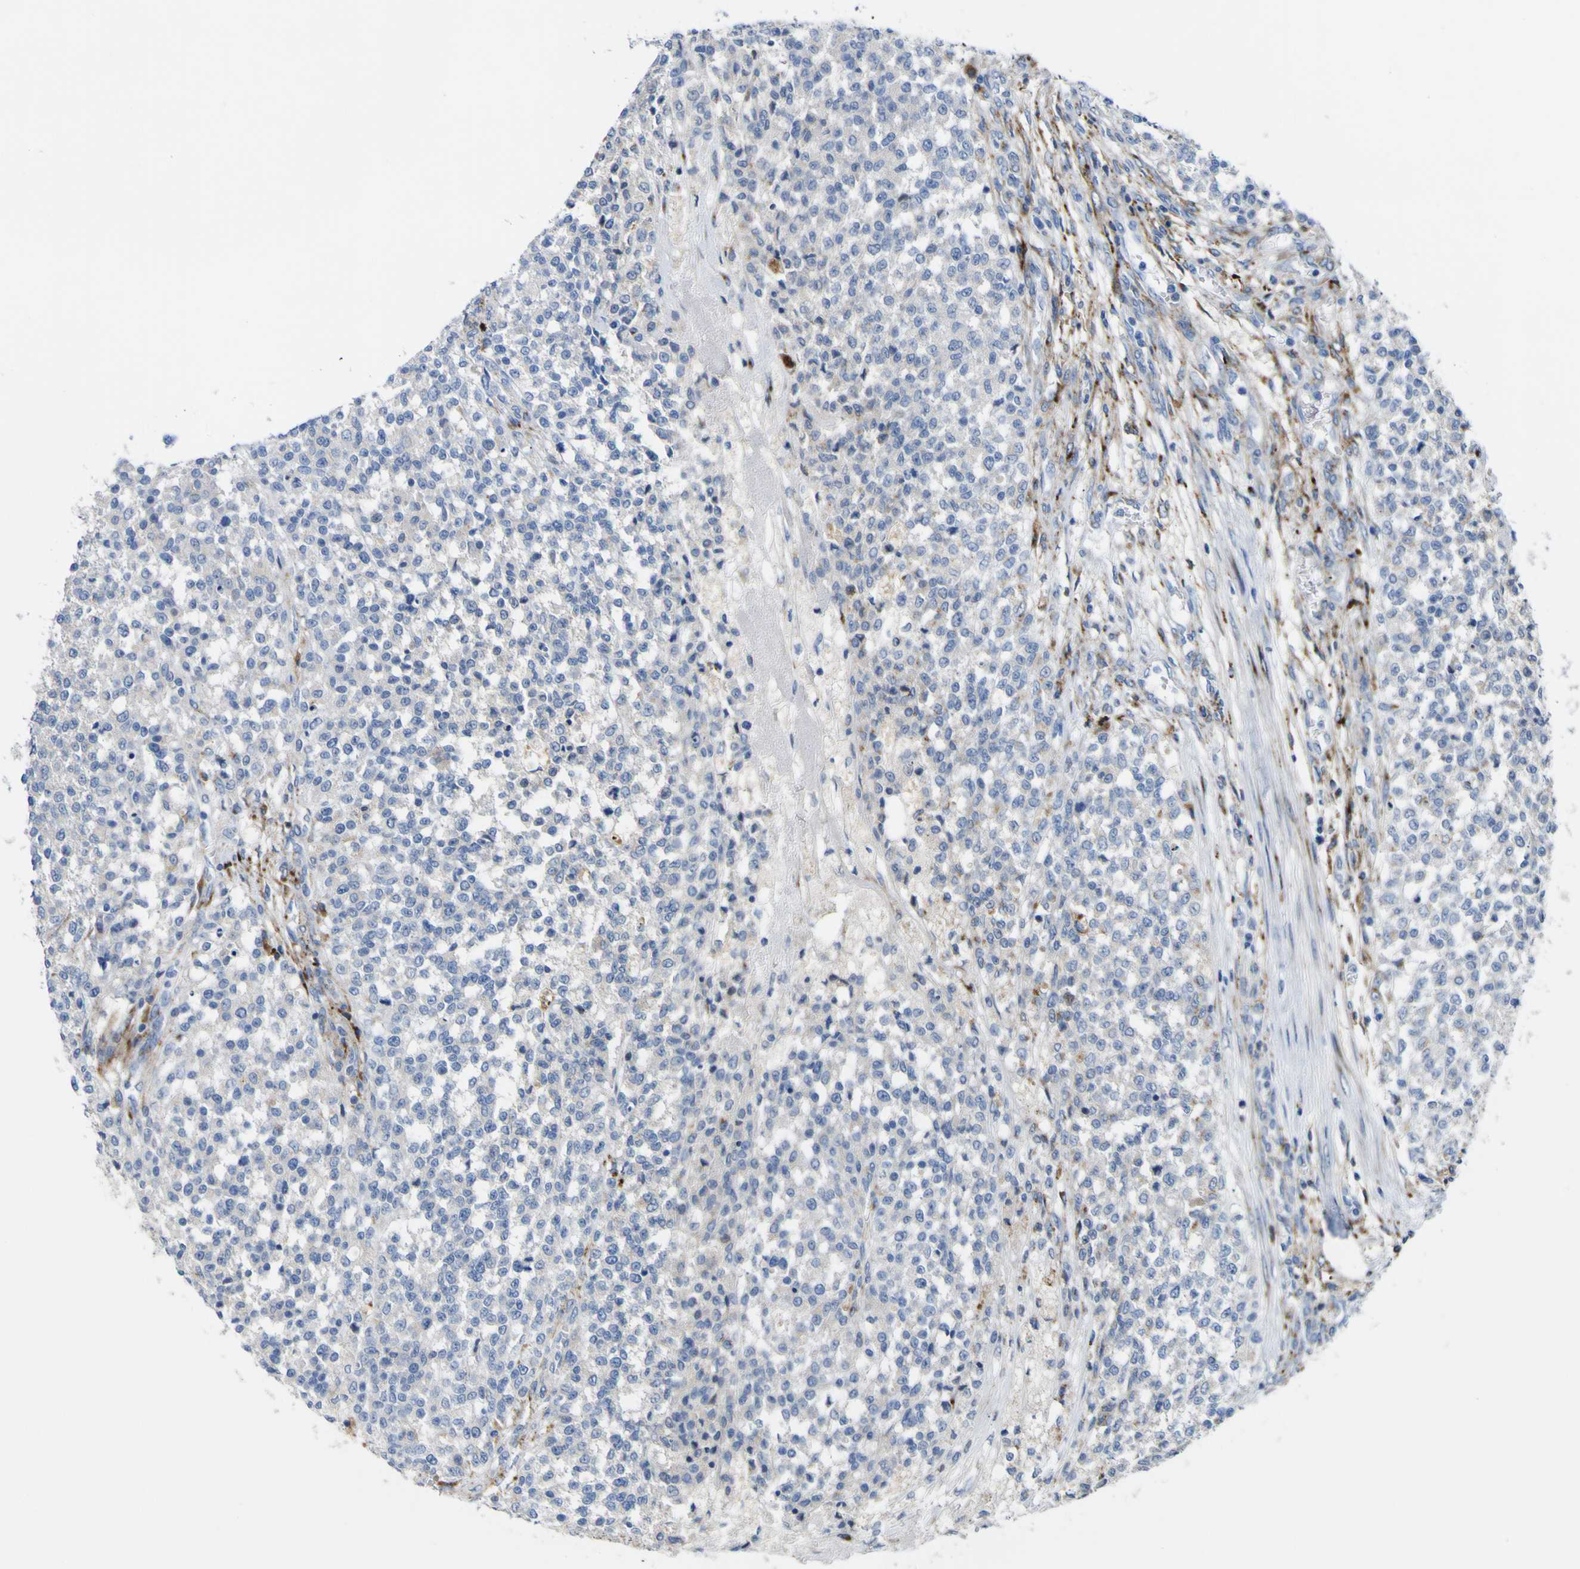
{"staining": {"intensity": "negative", "quantity": "none", "location": "none"}, "tissue": "testis cancer", "cell_type": "Tumor cells", "image_type": "cancer", "snomed": [{"axis": "morphology", "description": "Seminoma, NOS"}, {"axis": "topography", "description": "Testis"}], "caption": "Testis seminoma was stained to show a protein in brown. There is no significant expression in tumor cells.", "gene": "PTPRF", "patient": {"sex": "male", "age": 59}}